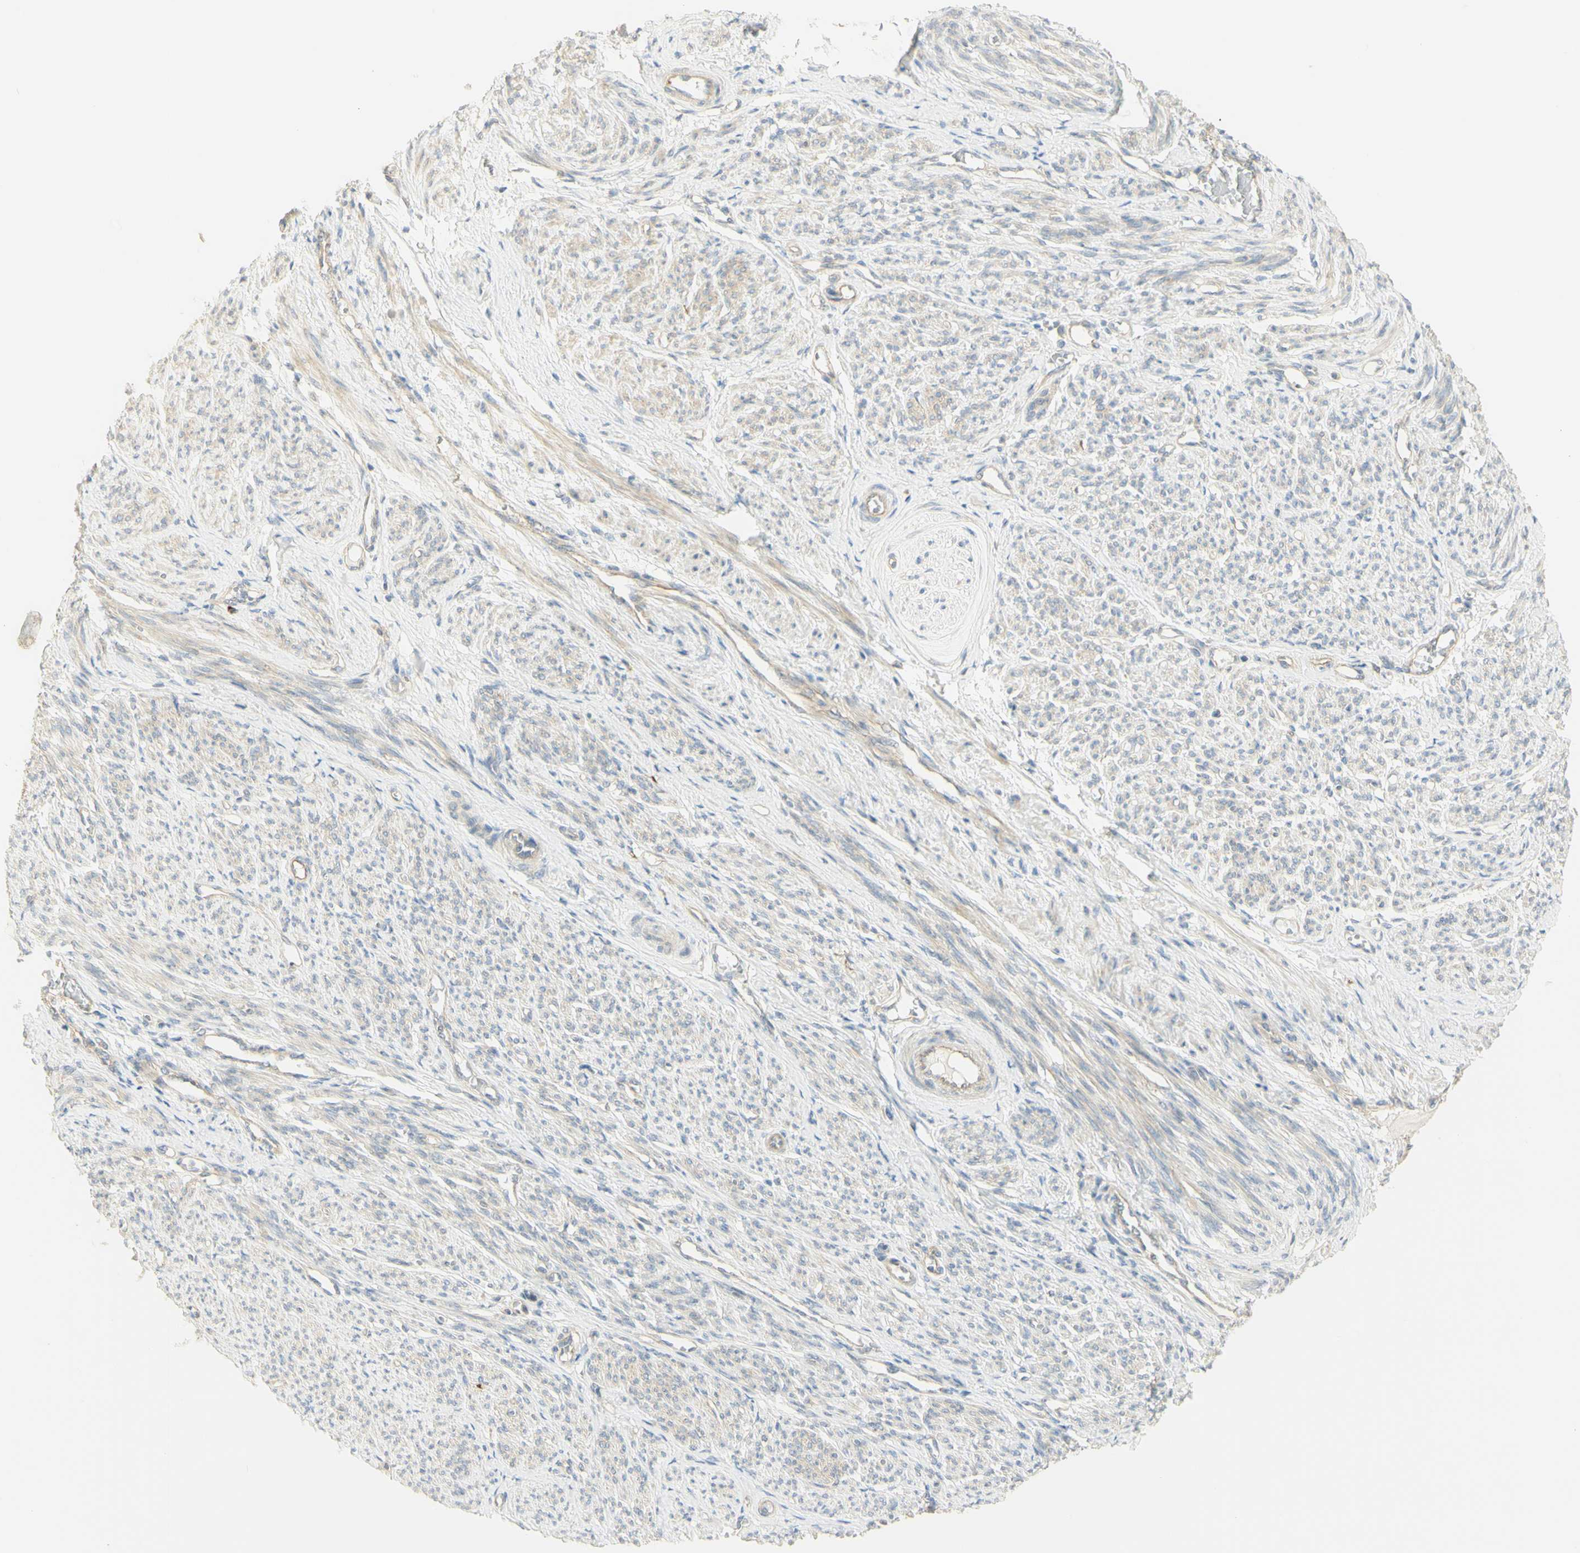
{"staining": {"intensity": "moderate", "quantity": "25%-75%", "location": "cytoplasmic/membranous"}, "tissue": "smooth muscle", "cell_type": "Smooth muscle cells", "image_type": "normal", "snomed": [{"axis": "morphology", "description": "Normal tissue, NOS"}, {"axis": "topography", "description": "Smooth muscle"}], "caption": "Immunohistochemistry (IHC) (DAB) staining of unremarkable smooth muscle exhibits moderate cytoplasmic/membranous protein expression in approximately 25%-75% of smooth muscle cells. The staining is performed using DAB brown chromogen to label protein expression. The nuclei are counter-stained blue using hematoxylin.", "gene": "KIF11", "patient": {"sex": "female", "age": 65}}